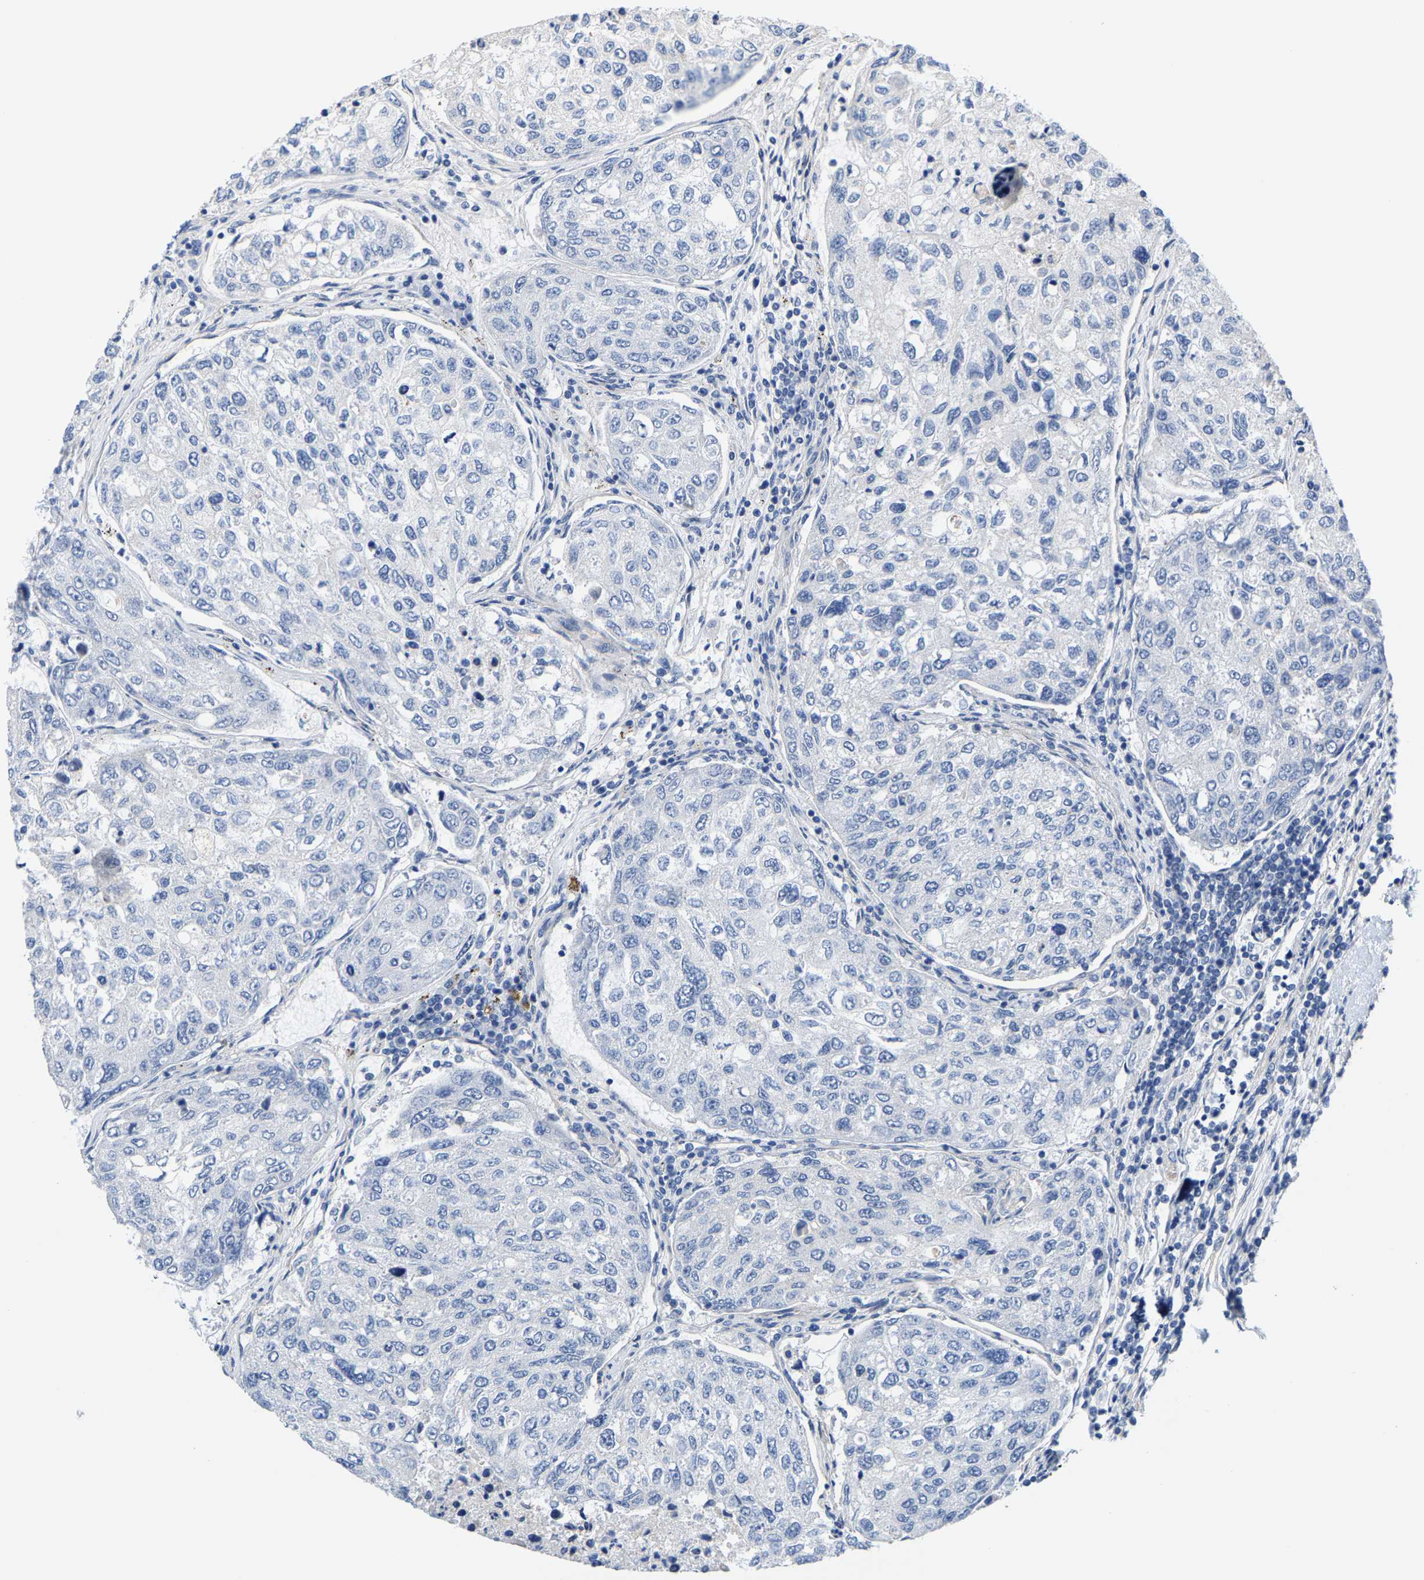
{"staining": {"intensity": "negative", "quantity": "none", "location": "none"}, "tissue": "urothelial cancer", "cell_type": "Tumor cells", "image_type": "cancer", "snomed": [{"axis": "morphology", "description": "Urothelial carcinoma, High grade"}, {"axis": "topography", "description": "Lymph node"}, {"axis": "topography", "description": "Urinary bladder"}], "caption": "Immunohistochemistry photomicrograph of high-grade urothelial carcinoma stained for a protein (brown), which exhibits no staining in tumor cells.", "gene": "DSCAM", "patient": {"sex": "male", "age": 51}}